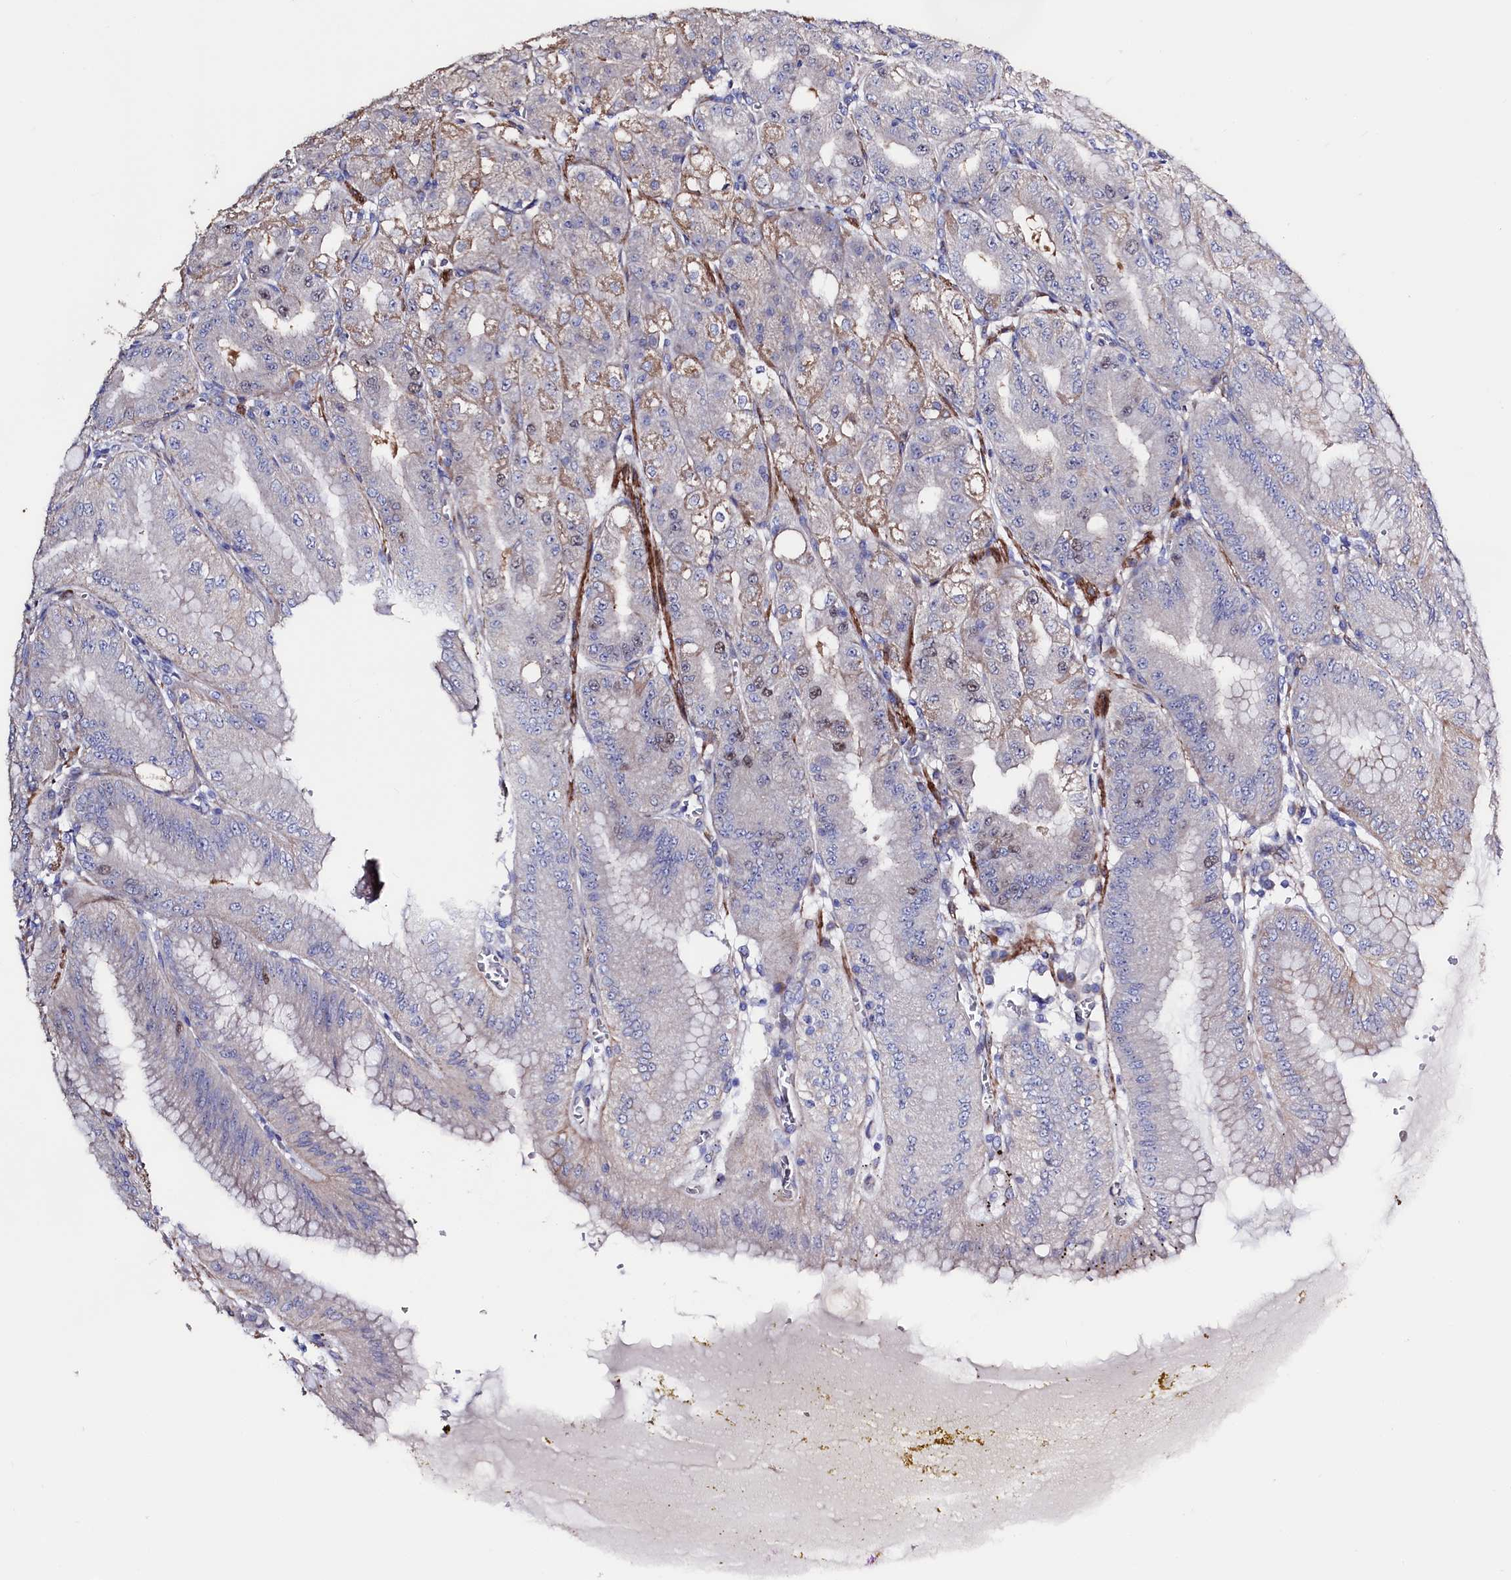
{"staining": {"intensity": "strong", "quantity": "<25%", "location": "cytoplasmic/membranous"}, "tissue": "stomach", "cell_type": "Glandular cells", "image_type": "normal", "snomed": [{"axis": "morphology", "description": "Normal tissue, NOS"}, {"axis": "topography", "description": "Stomach, upper"}, {"axis": "topography", "description": "Stomach, lower"}], "caption": "Immunohistochemical staining of benign stomach displays strong cytoplasmic/membranous protein expression in about <25% of glandular cells.", "gene": "WNT8A", "patient": {"sex": "male", "age": 71}}